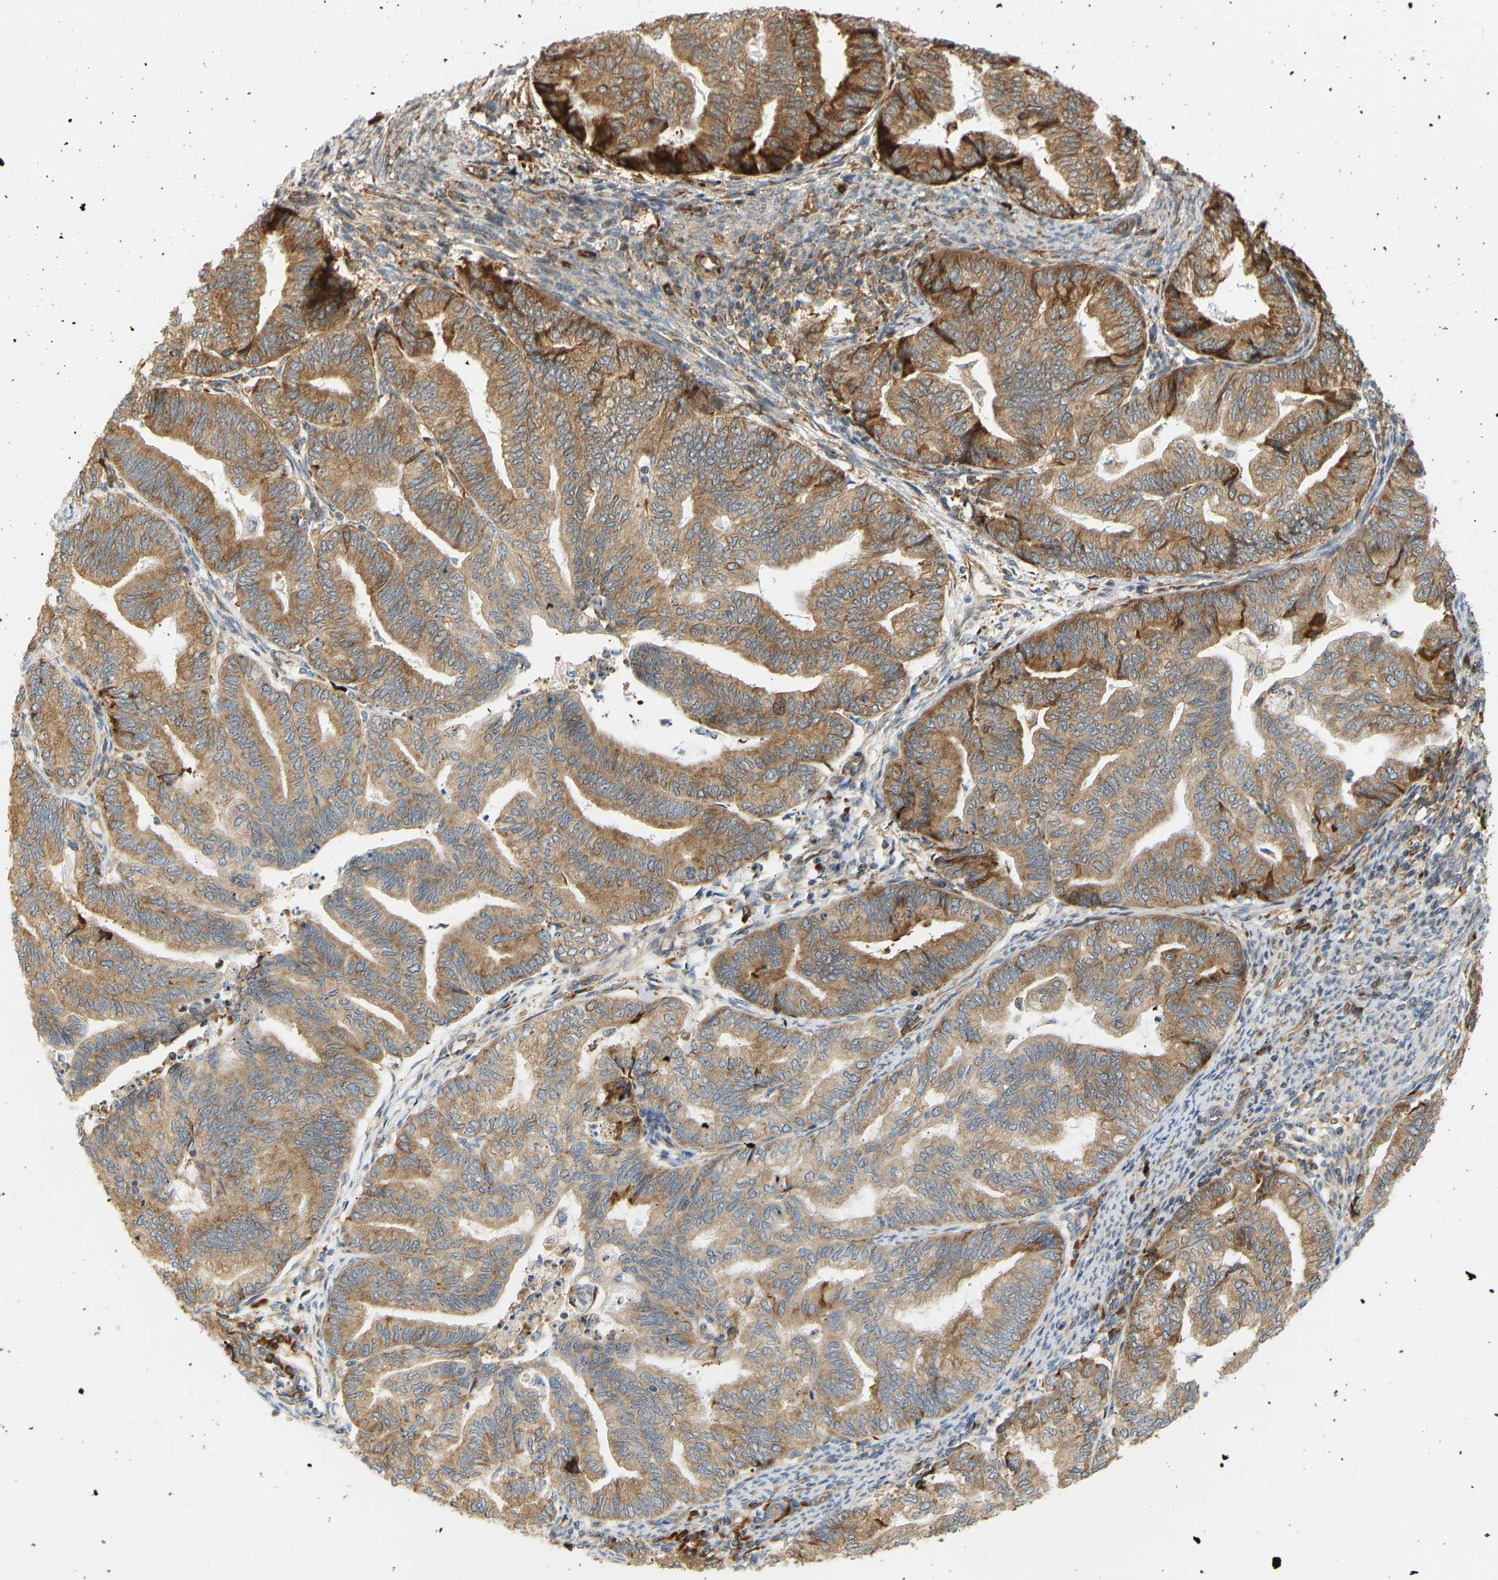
{"staining": {"intensity": "moderate", "quantity": ">75%", "location": "cytoplasmic/membranous"}, "tissue": "endometrial cancer", "cell_type": "Tumor cells", "image_type": "cancer", "snomed": [{"axis": "morphology", "description": "Adenocarcinoma, NOS"}, {"axis": "topography", "description": "Endometrium"}], "caption": "A brown stain highlights moderate cytoplasmic/membranous positivity of a protein in adenocarcinoma (endometrial) tumor cells.", "gene": "RPS14", "patient": {"sex": "female", "age": 79}}